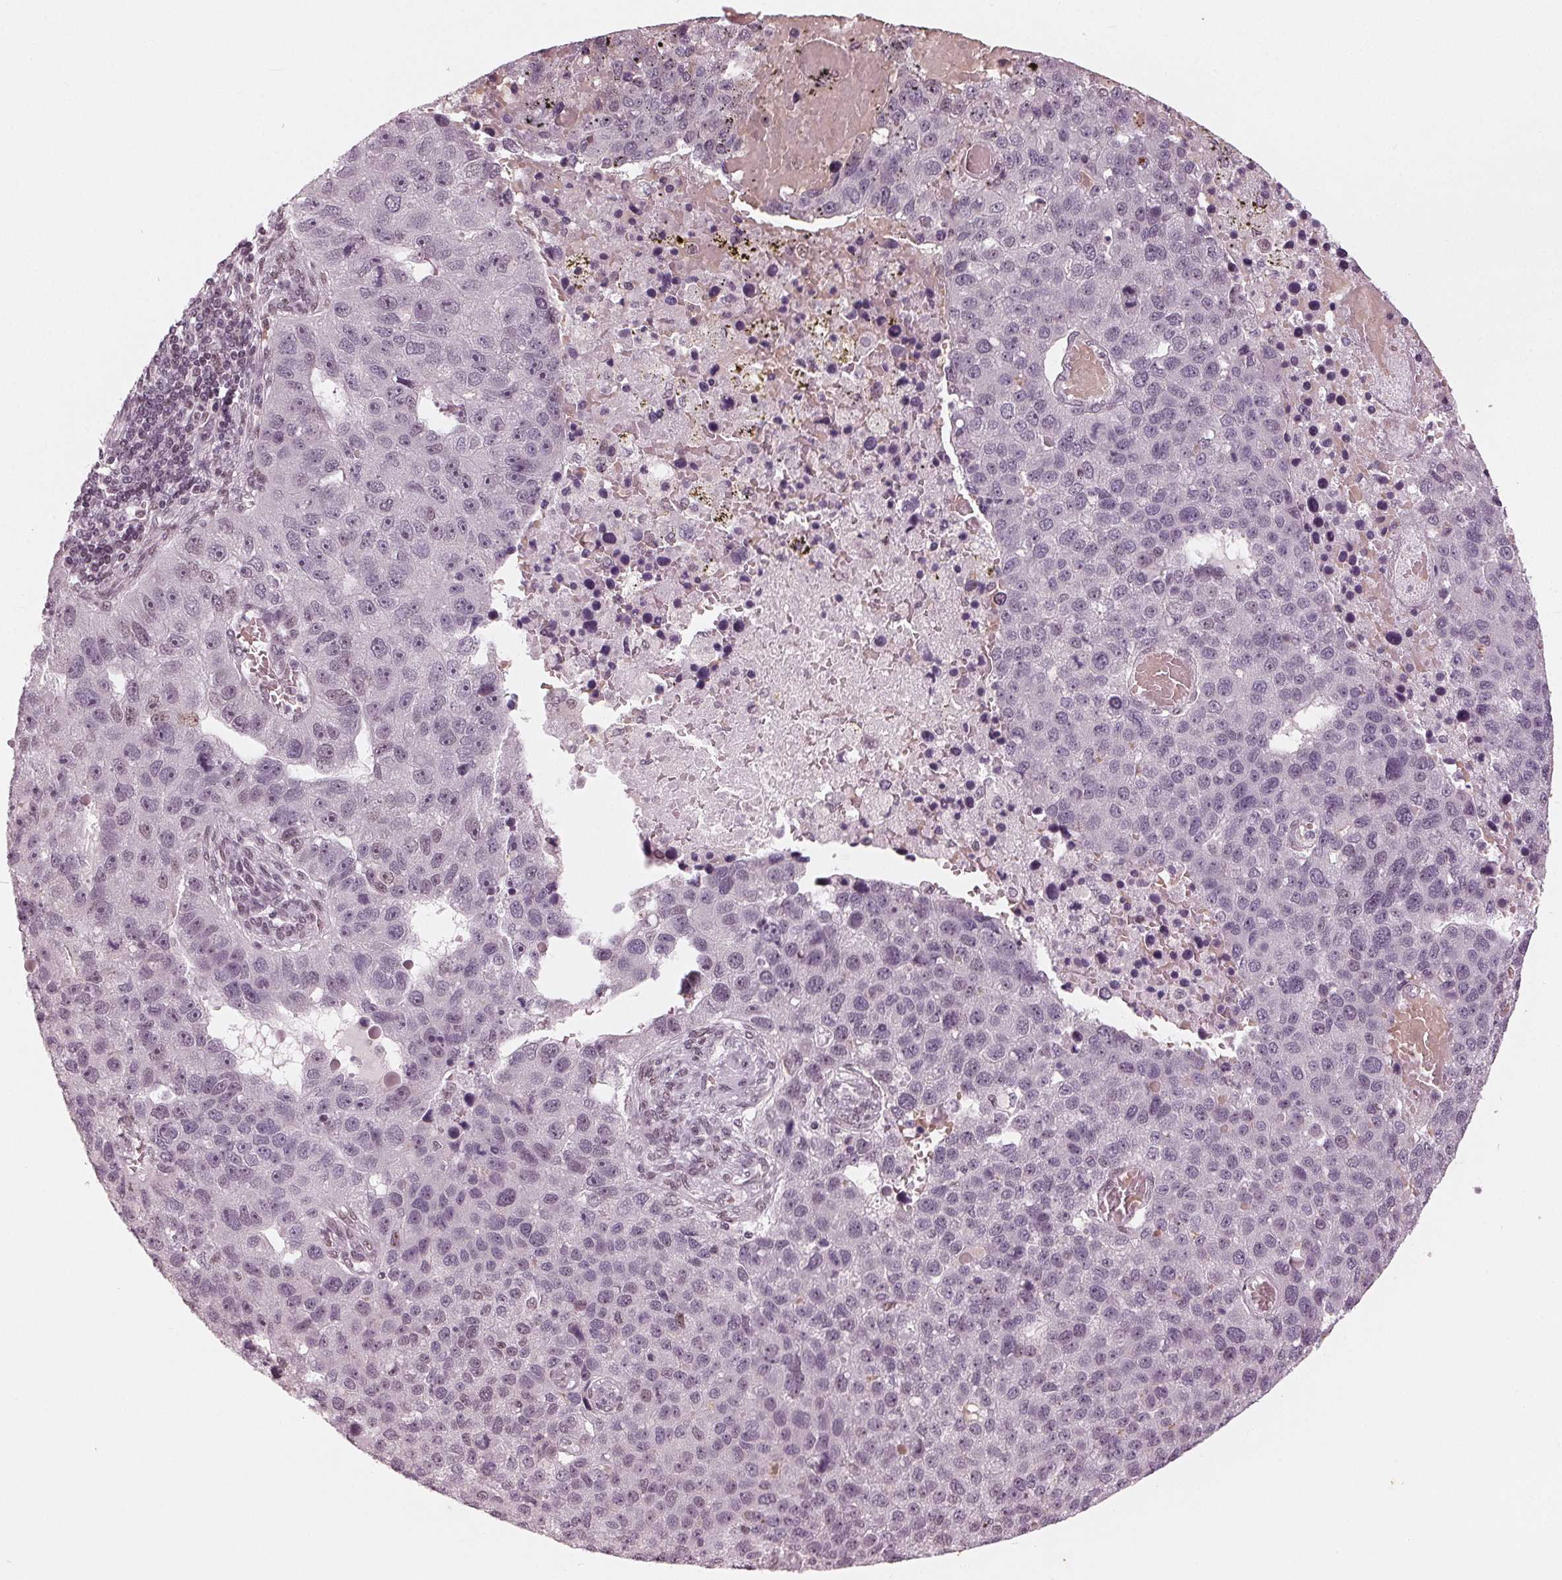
{"staining": {"intensity": "negative", "quantity": "none", "location": "none"}, "tissue": "pancreatic cancer", "cell_type": "Tumor cells", "image_type": "cancer", "snomed": [{"axis": "morphology", "description": "Adenocarcinoma, NOS"}, {"axis": "topography", "description": "Pancreas"}], "caption": "Image shows no significant protein expression in tumor cells of pancreatic cancer (adenocarcinoma).", "gene": "DNMT3L", "patient": {"sex": "female", "age": 61}}